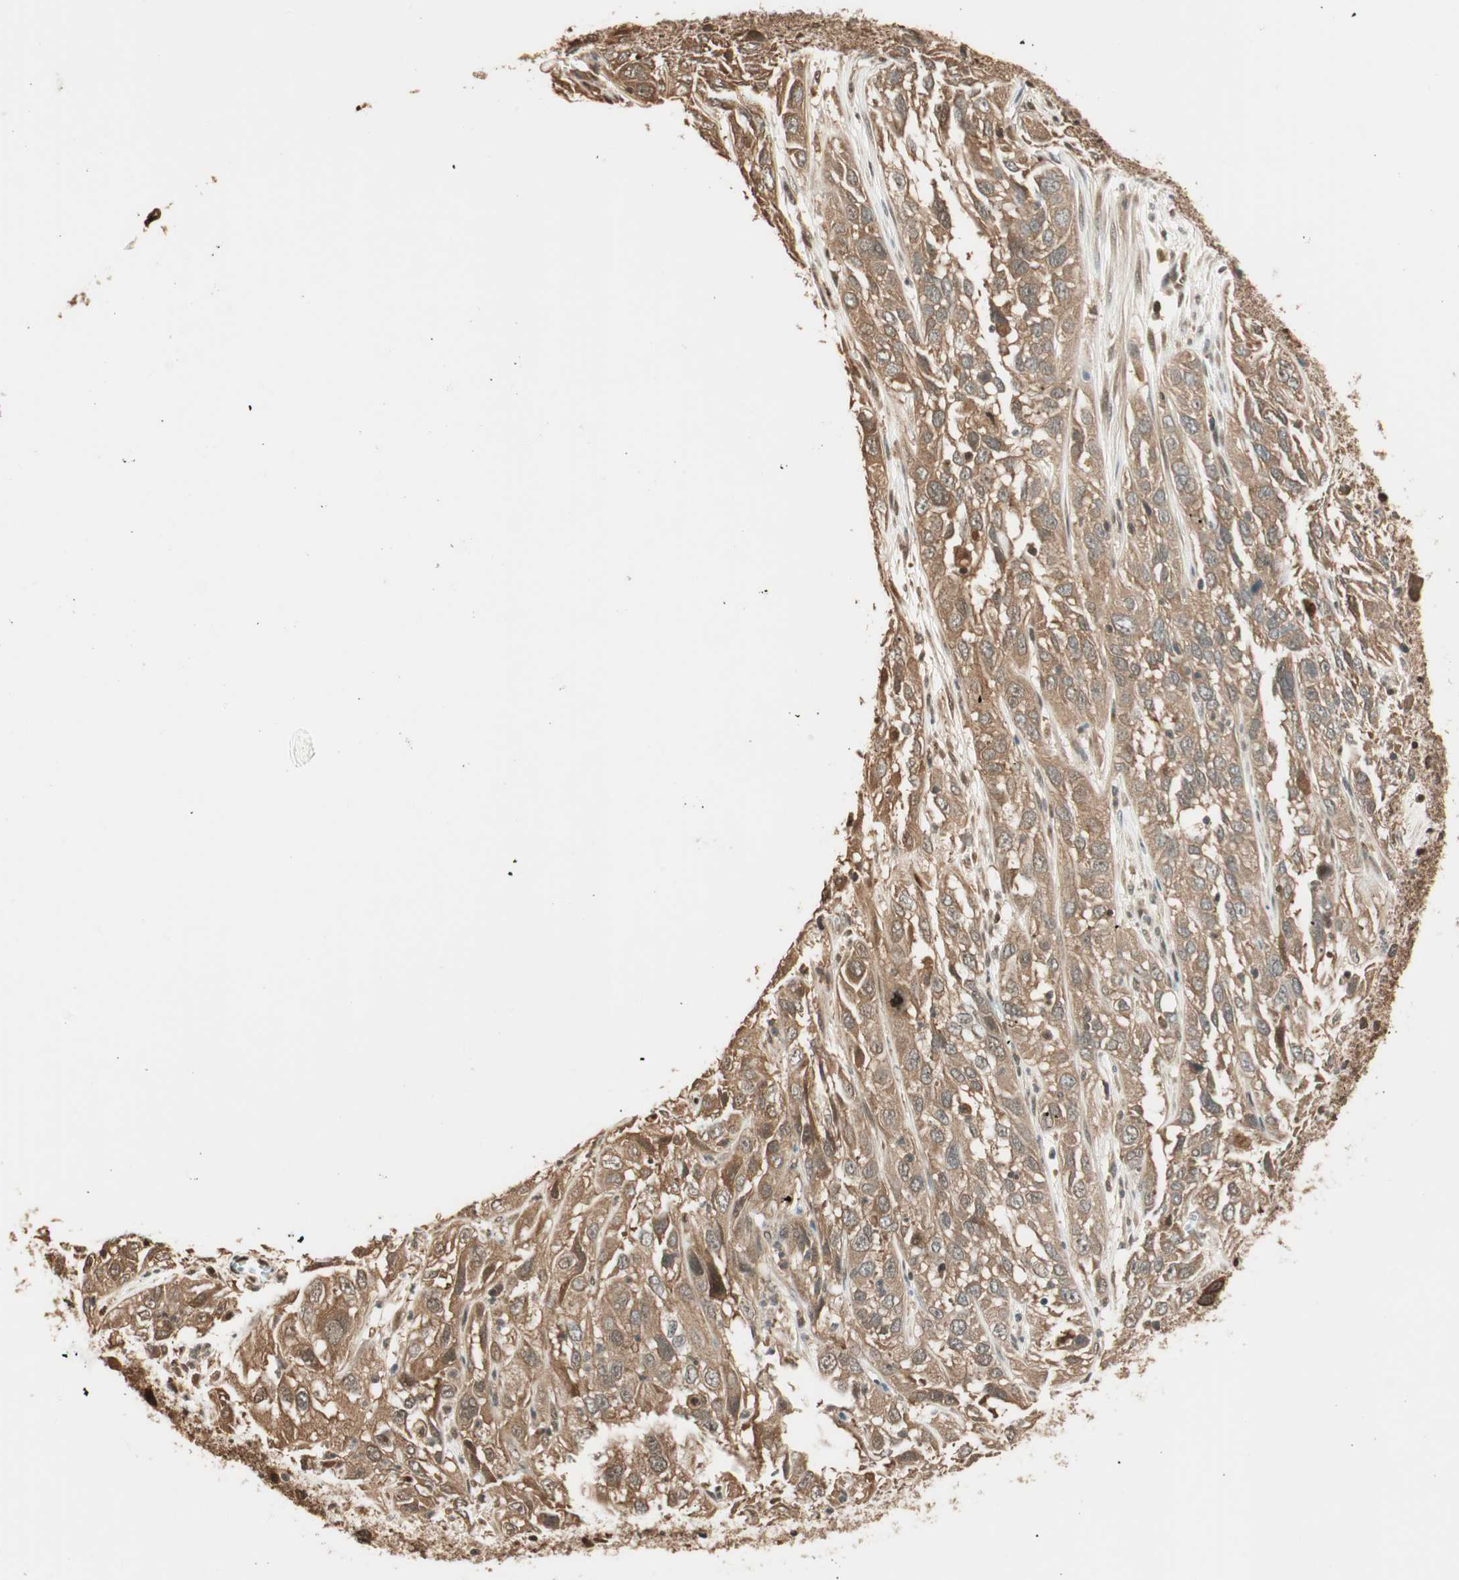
{"staining": {"intensity": "moderate", "quantity": ">75%", "location": "cytoplasmic/membranous"}, "tissue": "cervical cancer", "cell_type": "Tumor cells", "image_type": "cancer", "snomed": [{"axis": "morphology", "description": "Squamous cell carcinoma, NOS"}, {"axis": "topography", "description": "Cervix"}], "caption": "Cervical squamous cell carcinoma stained for a protein (brown) reveals moderate cytoplasmic/membranous positive staining in about >75% of tumor cells.", "gene": "ZNF443", "patient": {"sex": "female", "age": 32}}